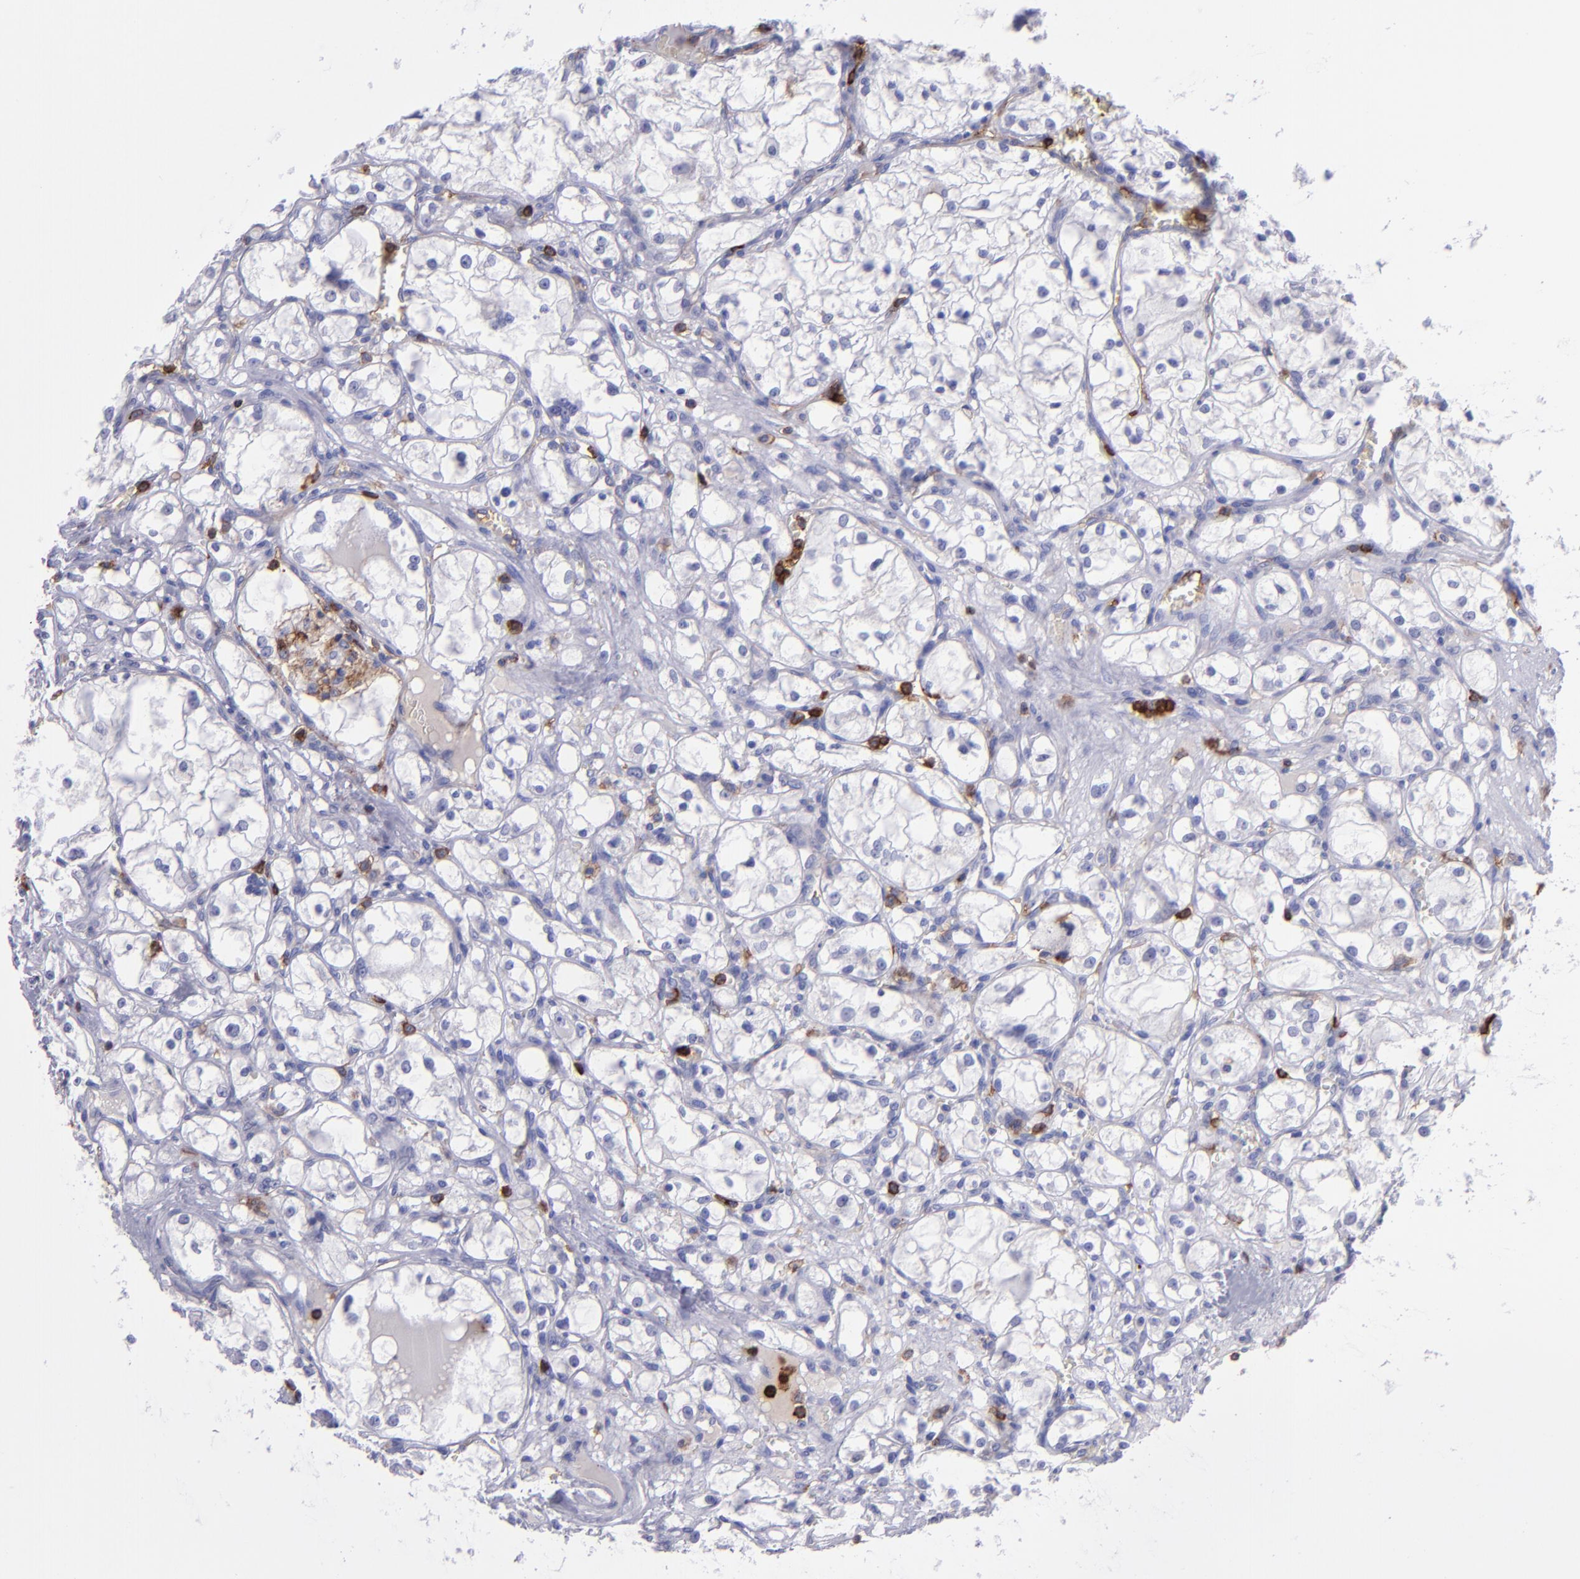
{"staining": {"intensity": "negative", "quantity": "none", "location": "none"}, "tissue": "renal cancer", "cell_type": "Tumor cells", "image_type": "cancer", "snomed": [{"axis": "morphology", "description": "Adenocarcinoma, NOS"}, {"axis": "topography", "description": "Kidney"}], "caption": "An immunohistochemistry (IHC) photomicrograph of renal cancer (adenocarcinoma) is shown. There is no staining in tumor cells of renal cancer (adenocarcinoma). Nuclei are stained in blue.", "gene": "ICAM3", "patient": {"sex": "male", "age": 61}}